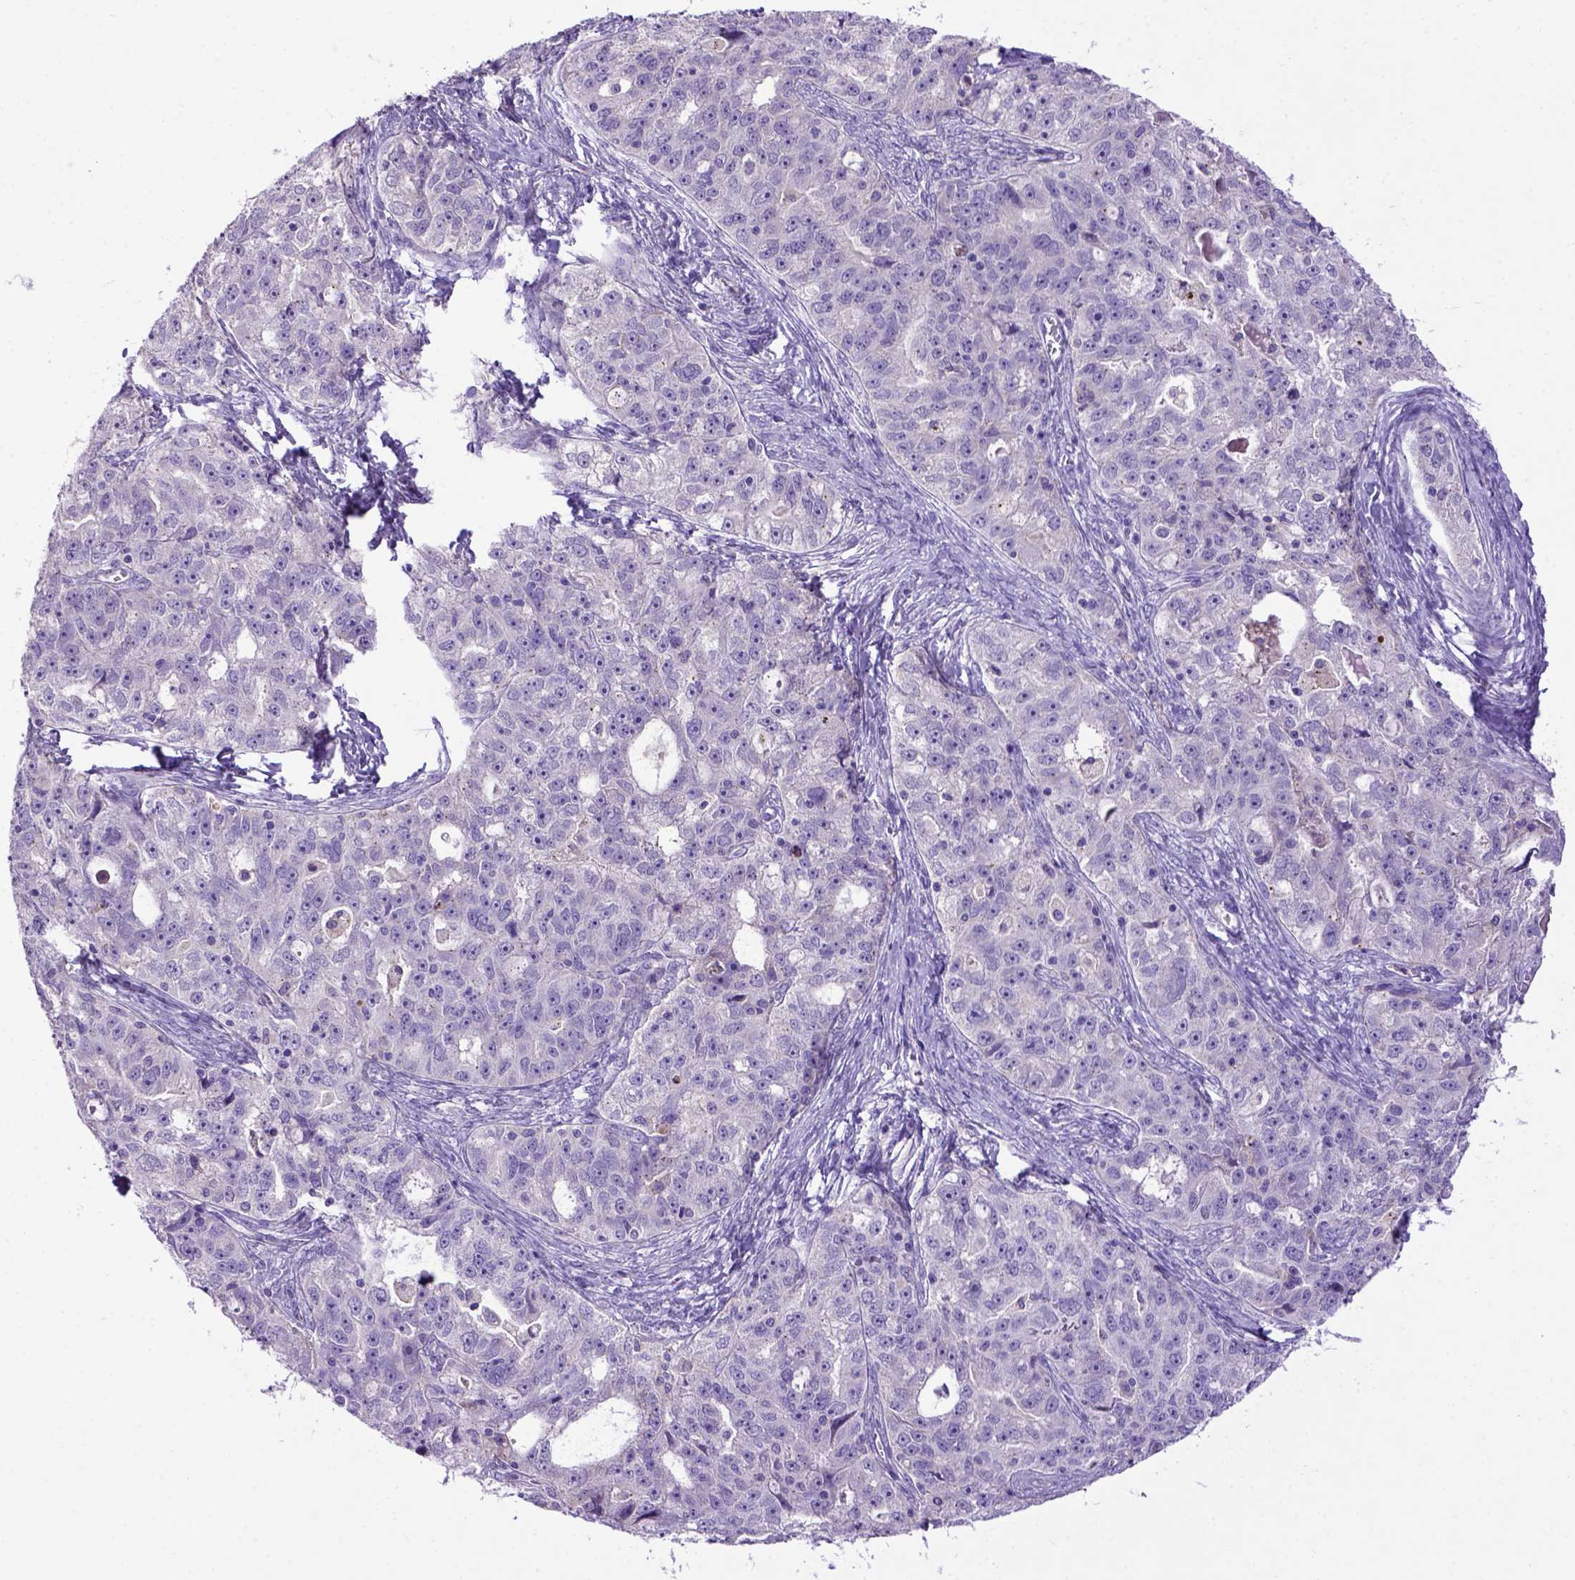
{"staining": {"intensity": "negative", "quantity": "none", "location": "none"}, "tissue": "ovarian cancer", "cell_type": "Tumor cells", "image_type": "cancer", "snomed": [{"axis": "morphology", "description": "Cystadenocarcinoma, serous, NOS"}, {"axis": "topography", "description": "Ovary"}], "caption": "Ovarian cancer was stained to show a protein in brown. There is no significant expression in tumor cells. Nuclei are stained in blue.", "gene": "ADAM12", "patient": {"sex": "female", "age": 51}}